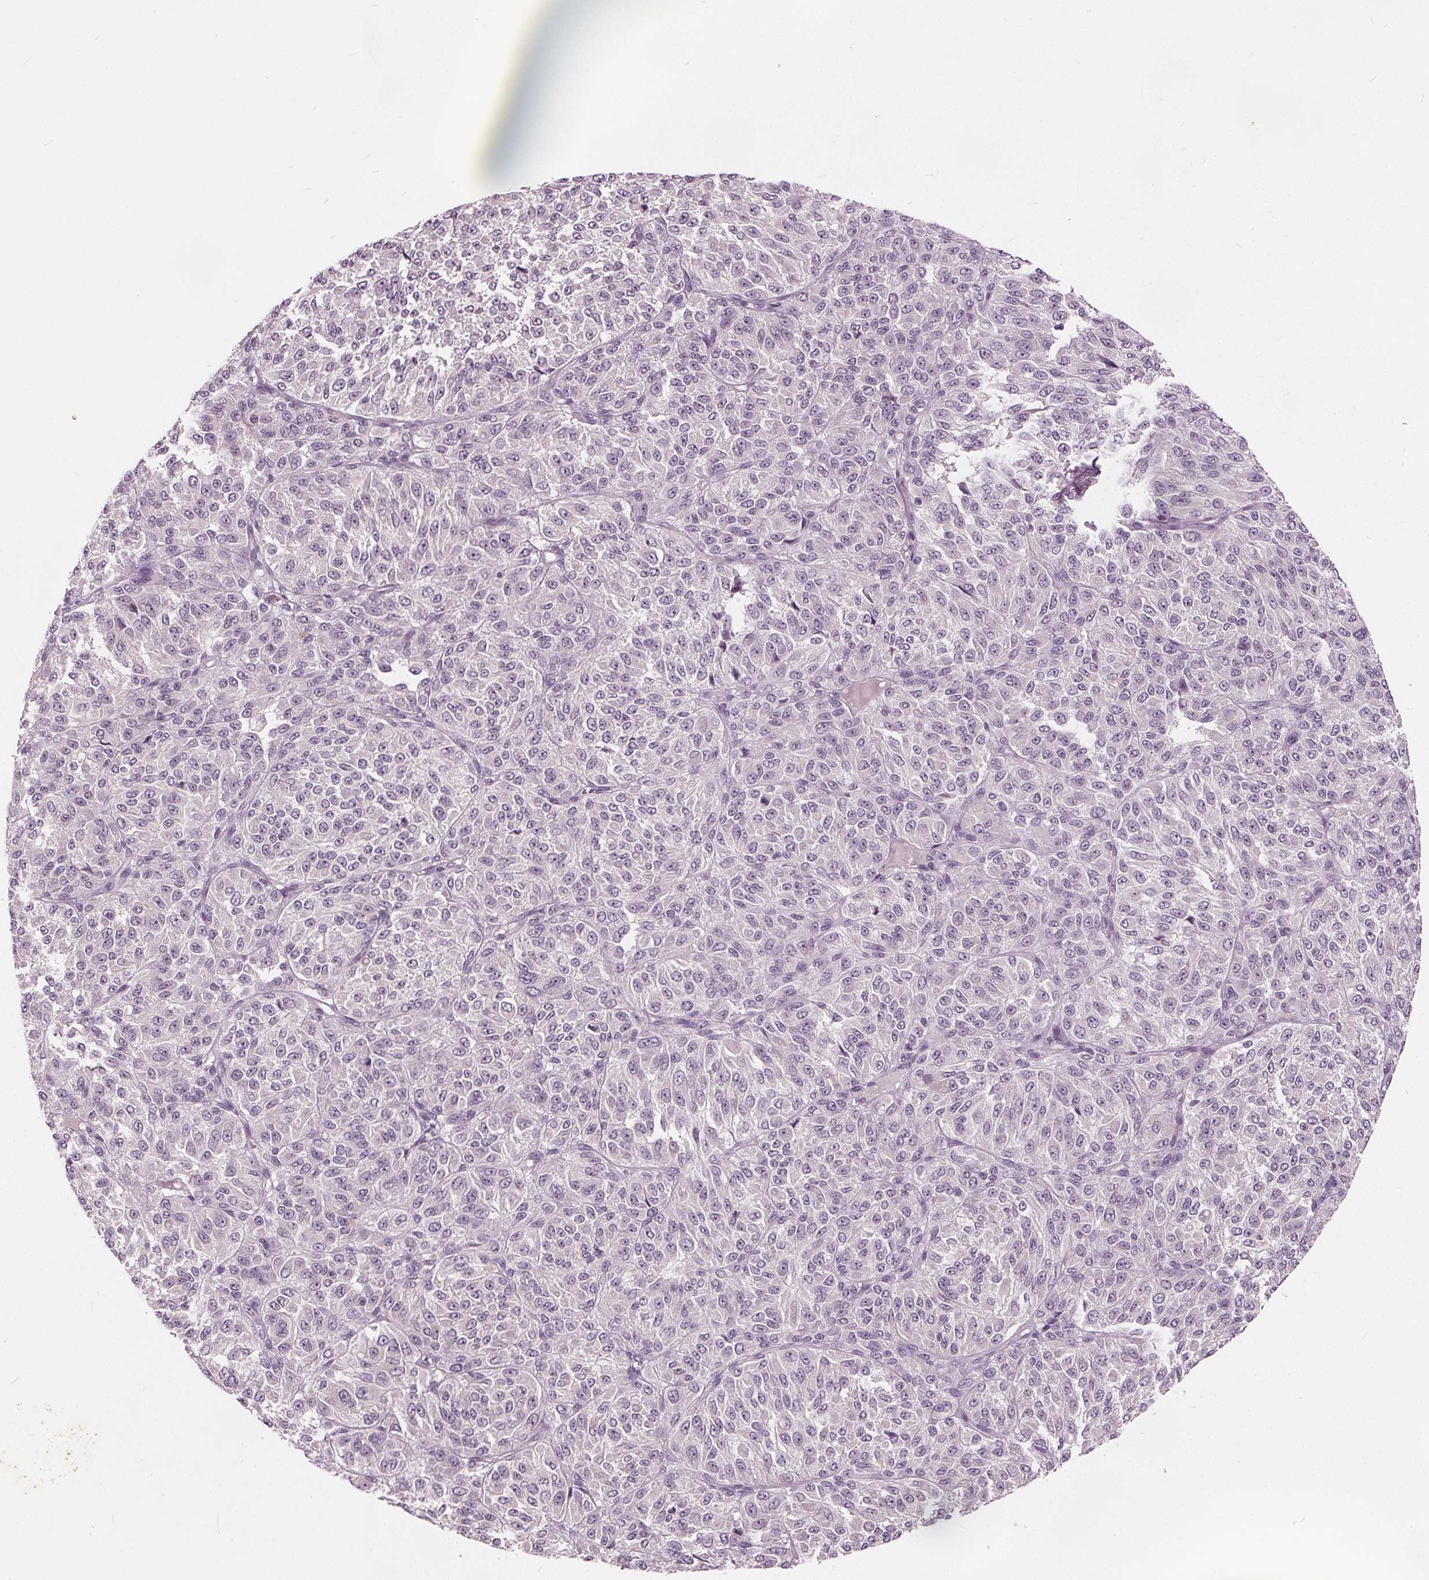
{"staining": {"intensity": "negative", "quantity": "none", "location": "none"}, "tissue": "melanoma", "cell_type": "Tumor cells", "image_type": "cancer", "snomed": [{"axis": "morphology", "description": "Malignant melanoma, Metastatic site"}, {"axis": "topography", "description": "Brain"}], "caption": "IHC photomicrograph of malignant melanoma (metastatic site) stained for a protein (brown), which shows no staining in tumor cells.", "gene": "TKFC", "patient": {"sex": "female", "age": 56}}